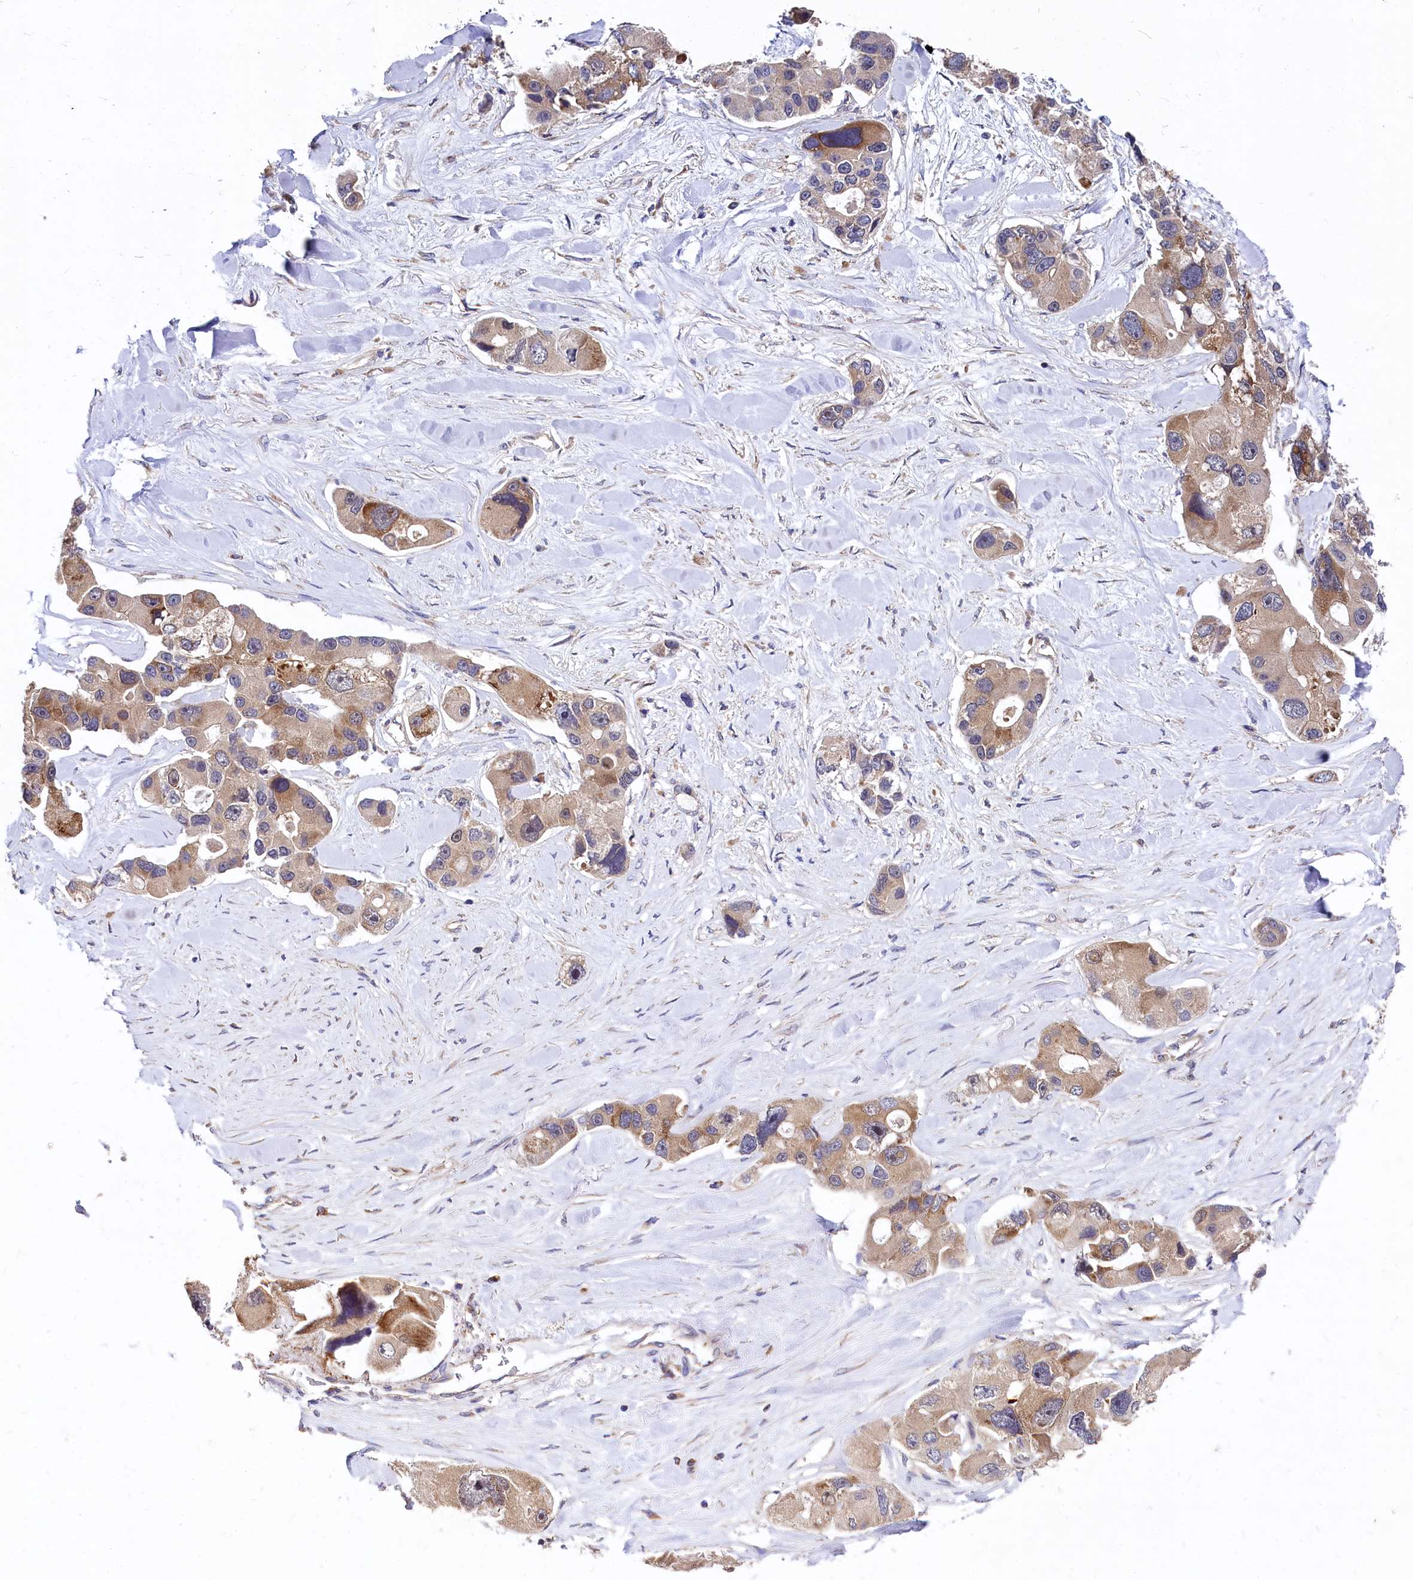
{"staining": {"intensity": "moderate", "quantity": ">75%", "location": "cytoplasmic/membranous"}, "tissue": "lung cancer", "cell_type": "Tumor cells", "image_type": "cancer", "snomed": [{"axis": "morphology", "description": "Adenocarcinoma, NOS"}, {"axis": "topography", "description": "Lung"}], "caption": "IHC image of human lung cancer stained for a protein (brown), which exhibits medium levels of moderate cytoplasmic/membranous expression in approximately >75% of tumor cells.", "gene": "EIF2B2", "patient": {"sex": "female", "age": 54}}